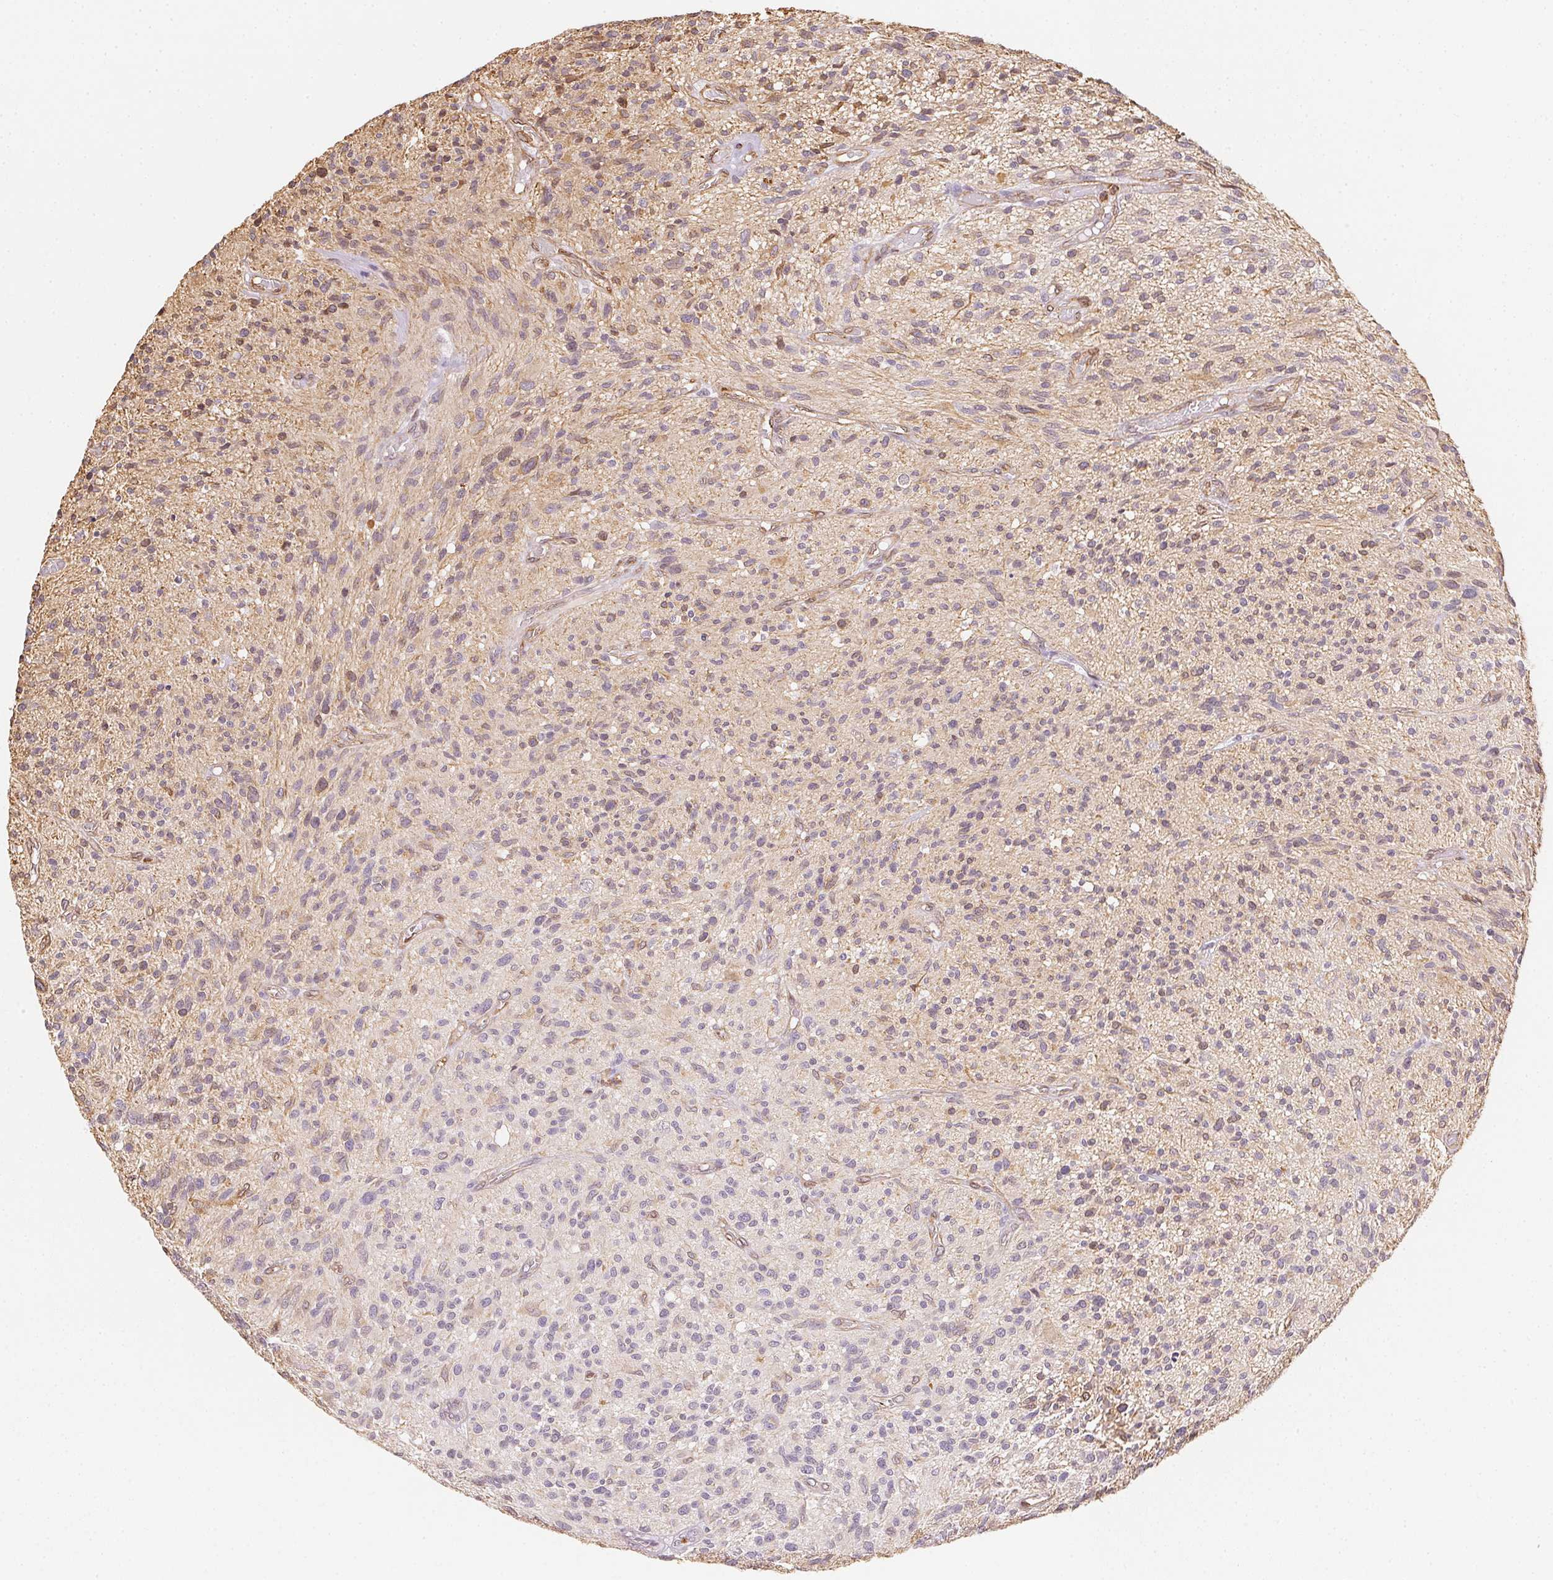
{"staining": {"intensity": "moderate", "quantity": "<25%", "location": "cytoplasmic/membranous"}, "tissue": "glioma", "cell_type": "Tumor cells", "image_type": "cancer", "snomed": [{"axis": "morphology", "description": "Glioma, malignant, High grade"}, {"axis": "topography", "description": "Brain"}], "caption": "IHC staining of glioma, which shows low levels of moderate cytoplasmic/membranous positivity in about <25% of tumor cells indicating moderate cytoplasmic/membranous protein expression. The staining was performed using DAB (brown) for protein detection and nuclei were counterstained in hematoxylin (blue).", "gene": "RSBN1", "patient": {"sex": "male", "age": 75}}